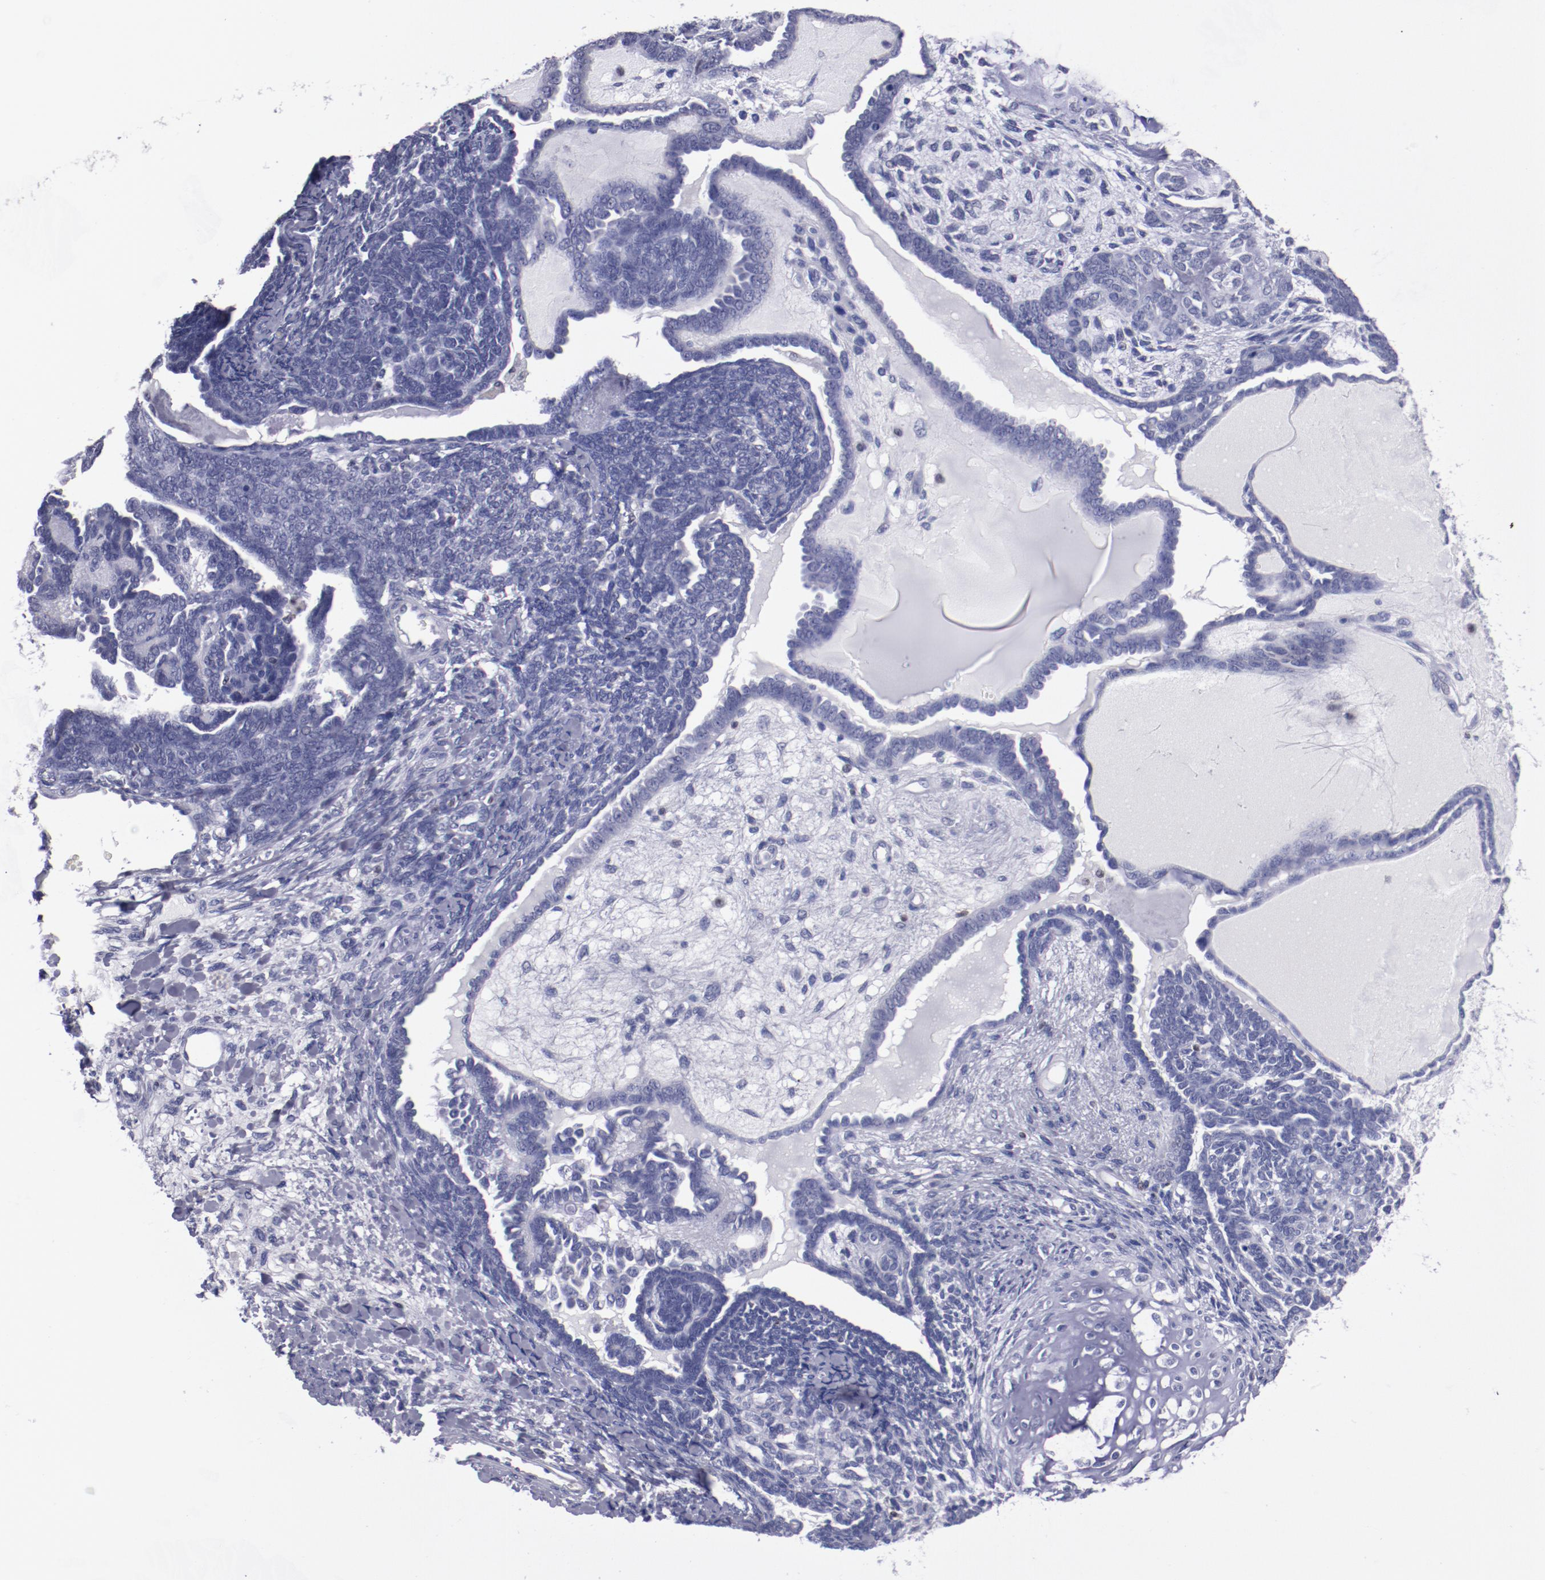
{"staining": {"intensity": "negative", "quantity": "none", "location": "none"}, "tissue": "endometrial cancer", "cell_type": "Tumor cells", "image_type": "cancer", "snomed": [{"axis": "morphology", "description": "Neoplasm, malignant, NOS"}, {"axis": "topography", "description": "Endometrium"}], "caption": "Protein analysis of endometrial malignant neoplasm reveals no significant expression in tumor cells. (Brightfield microscopy of DAB IHC at high magnification).", "gene": "IRF8", "patient": {"sex": "female", "age": 74}}